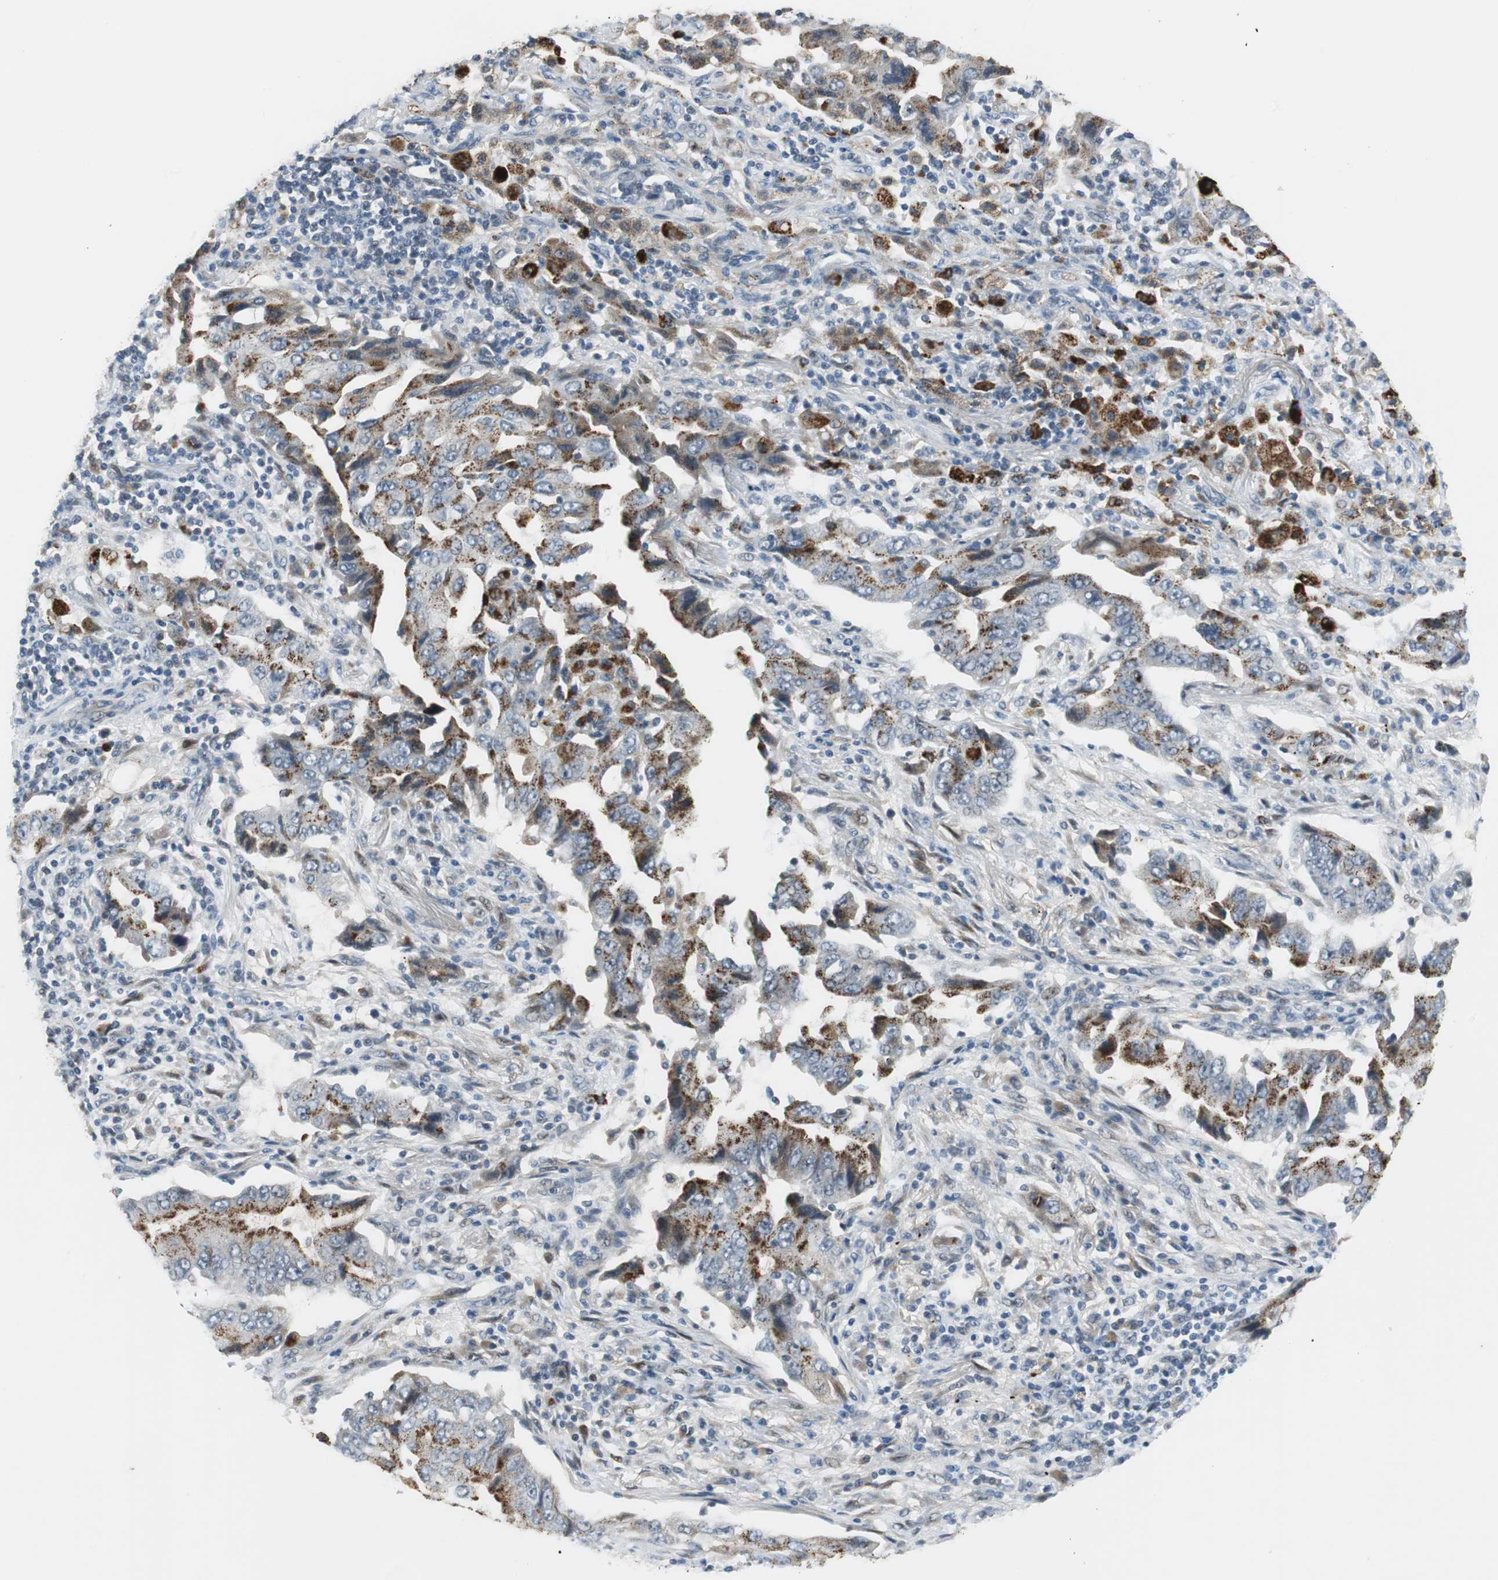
{"staining": {"intensity": "strong", "quantity": "<25%", "location": "cytoplasmic/membranous"}, "tissue": "lung cancer", "cell_type": "Tumor cells", "image_type": "cancer", "snomed": [{"axis": "morphology", "description": "Adenocarcinoma, NOS"}, {"axis": "topography", "description": "Lung"}], "caption": "IHC image of human adenocarcinoma (lung) stained for a protein (brown), which reveals medium levels of strong cytoplasmic/membranous positivity in about <25% of tumor cells.", "gene": "FHL2", "patient": {"sex": "female", "age": 65}}